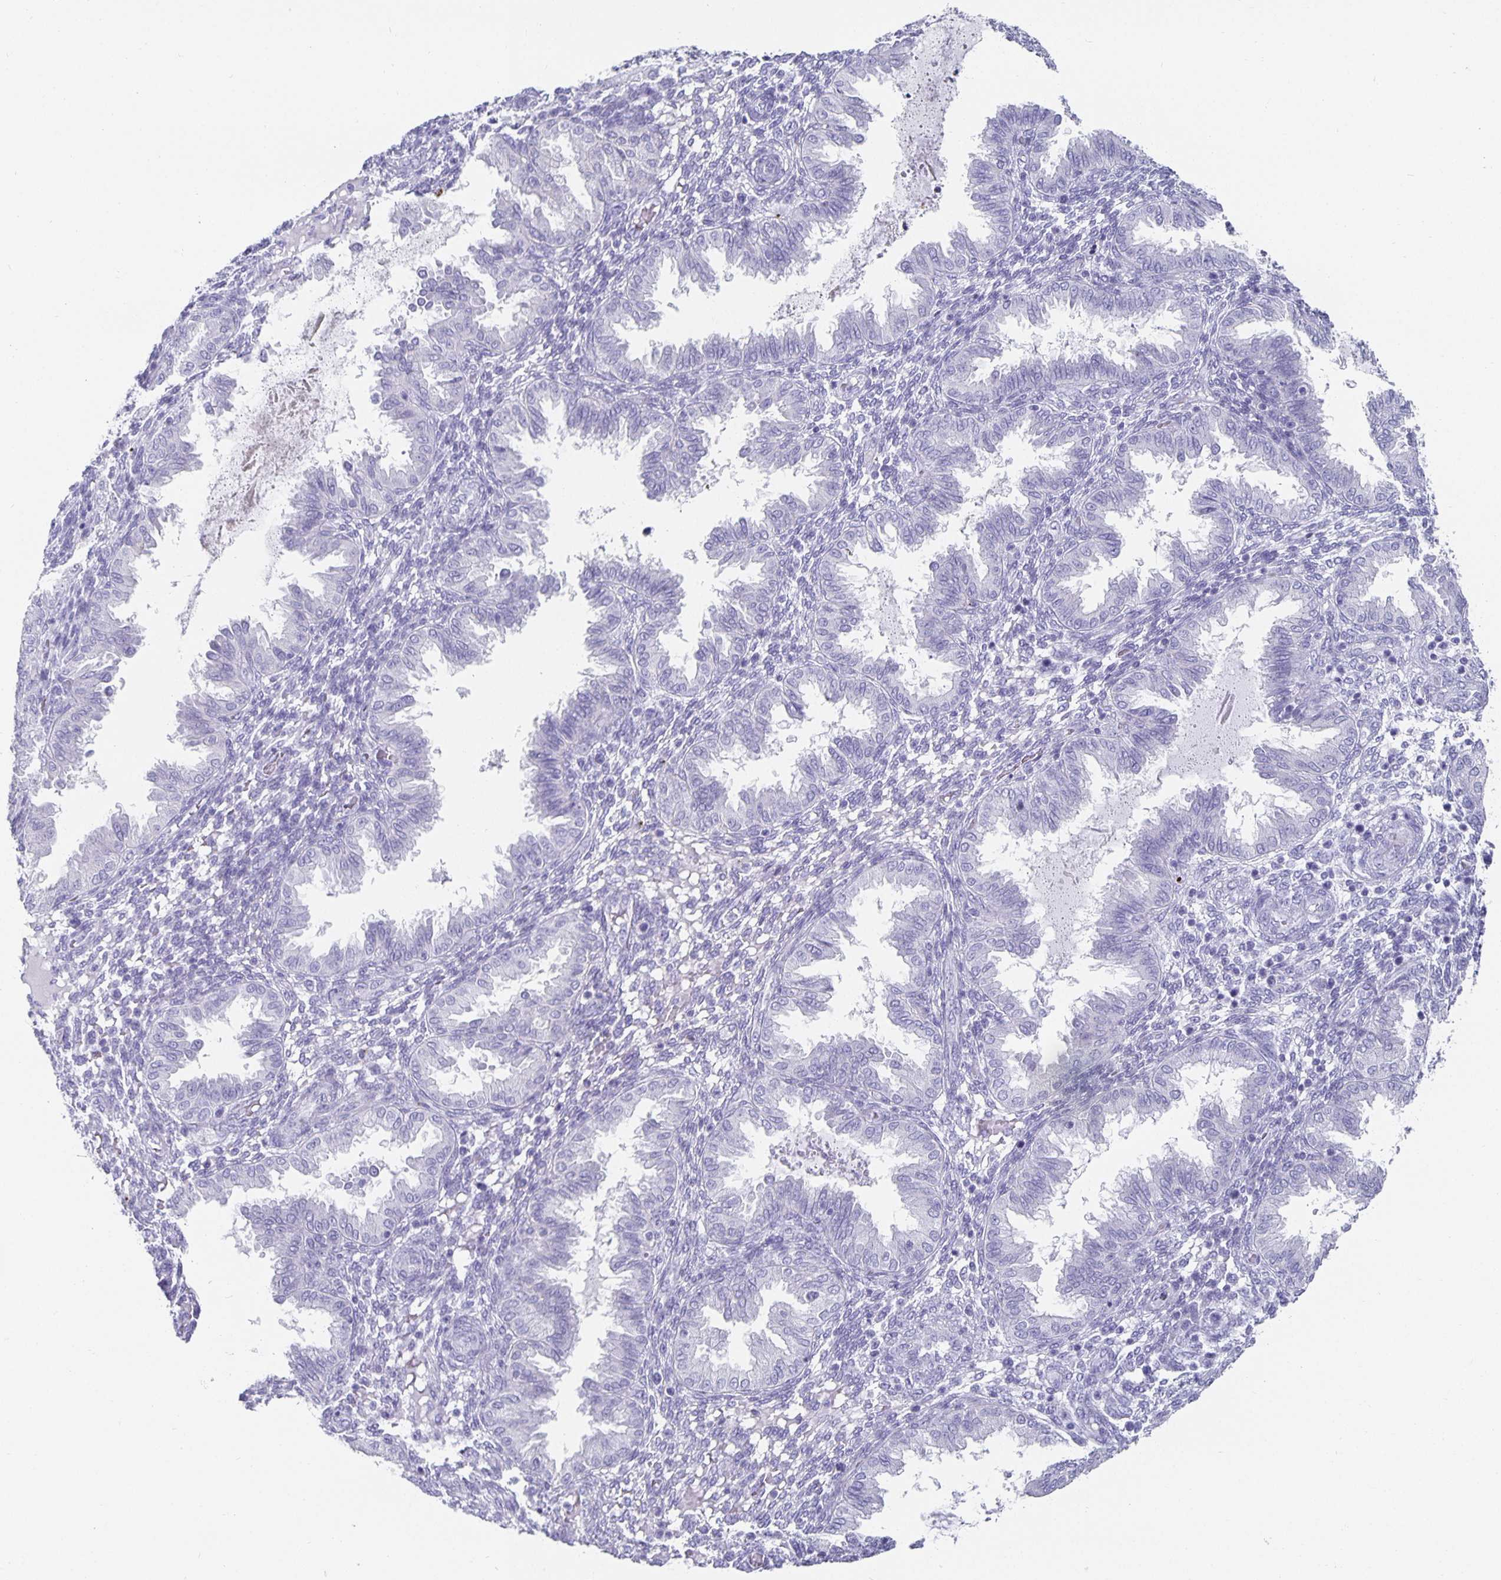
{"staining": {"intensity": "negative", "quantity": "none", "location": "none"}, "tissue": "endometrium", "cell_type": "Cells in endometrial stroma", "image_type": "normal", "snomed": [{"axis": "morphology", "description": "Normal tissue, NOS"}, {"axis": "topography", "description": "Endometrium"}], "caption": "IHC micrograph of unremarkable endometrium: endometrium stained with DAB (3,3'-diaminobenzidine) reveals no significant protein staining in cells in endometrial stroma. (DAB (3,3'-diaminobenzidine) immunohistochemistry (IHC), high magnification).", "gene": "CHGA", "patient": {"sex": "female", "age": 33}}